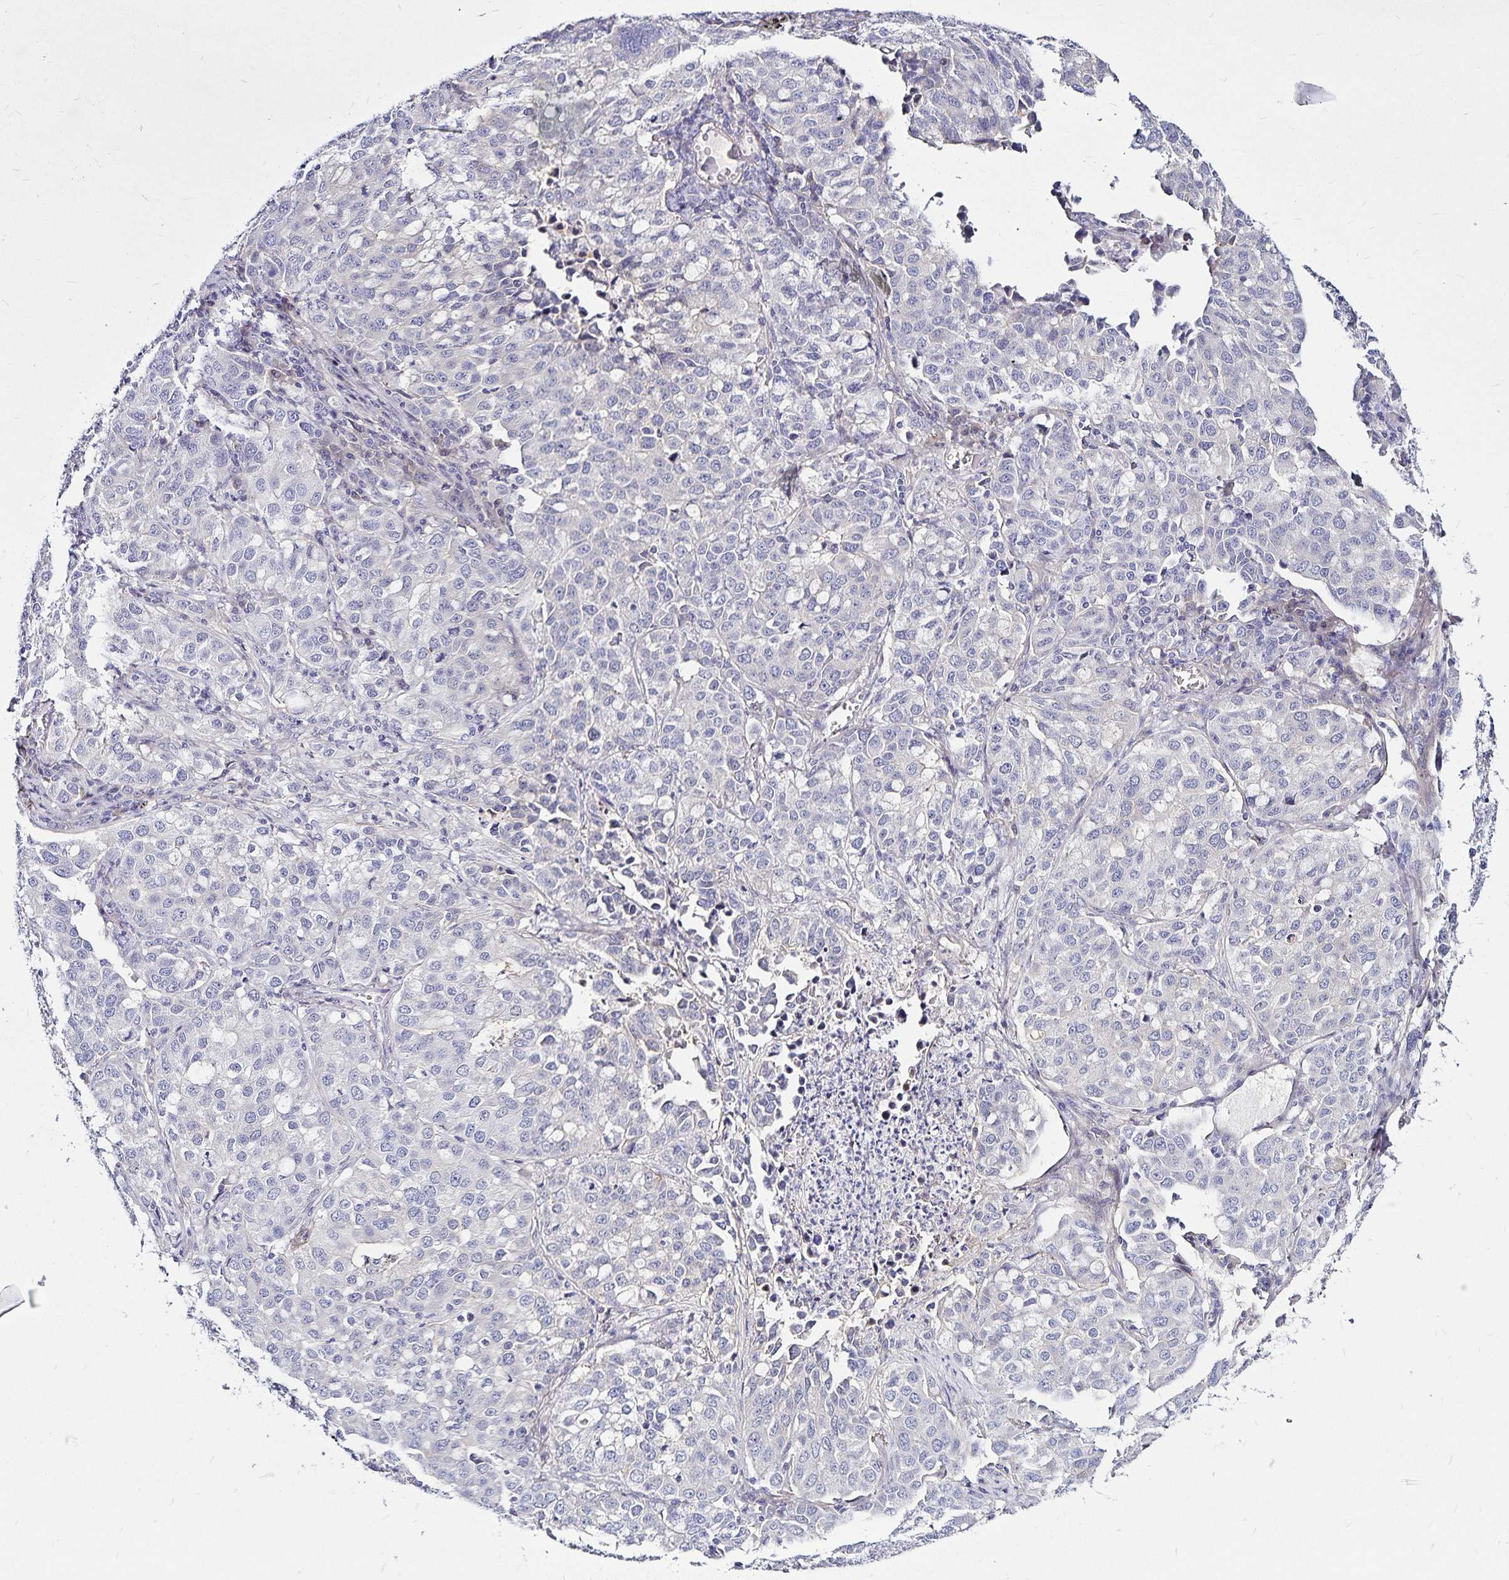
{"staining": {"intensity": "negative", "quantity": "none", "location": "none"}, "tissue": "lung cancer", "cell_type": "Tumor cells", "image_type": "cancer", "snomed": [{"axis": "morphology", "description": "Adenocarcinoma, NOS"}, {"axis": "morphology", "description": "Adenocarcinoma, metastatic, NOS"}, {"axis": "topography", "description": "Lymph node"}, {"axis": "topography", "description": "Lung"}], "caption": "DAB (3,3'-diaminobenzidine) immunohistochemical staining of human lung cancer displays no significant staining in tumor cells.", "gene": "GNG12", "patient": {"sex": "female", "age": 65}}